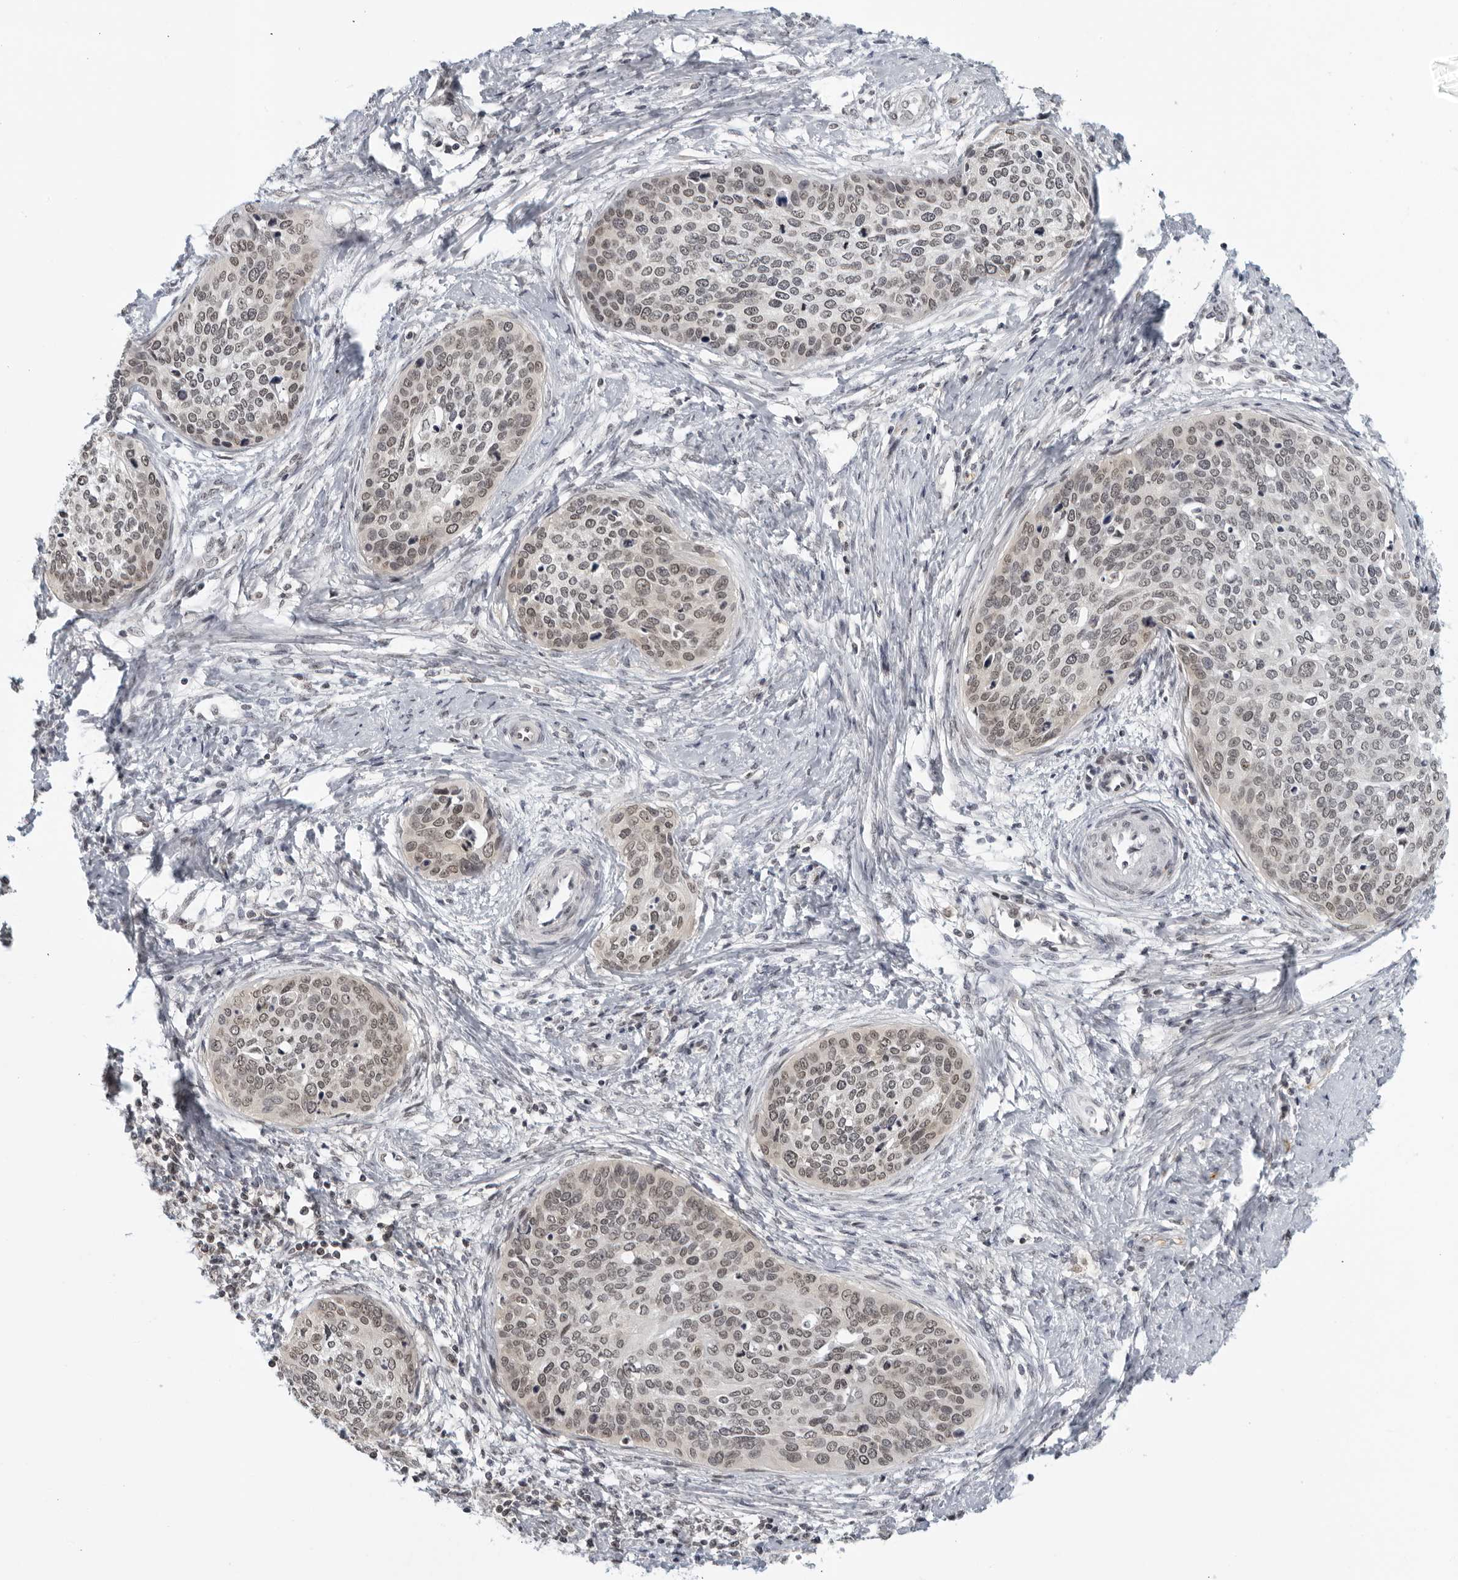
{"staining": {"intensity": "weak", "quantity": "25%-75%", "location": "nuclear"}, "tissue": "cervical cancer", "cell_type": "Tumor cells", "image_type": "cancer", "snomed": [{"axis": "morphology", "description": "Squamous cell carcinoma, NOS"}, {"axis": "topography", "description": "Cervix"}], "caption": "Weak nuclear staining for a protein is seen in approximately 25%-75% of tumor cells of cervical cancer (squamous cell carcinoma) using immunohistochemistry (IHC).", "gene": "CC2D1B", "patient": {"sex": "female", "age": 37}}